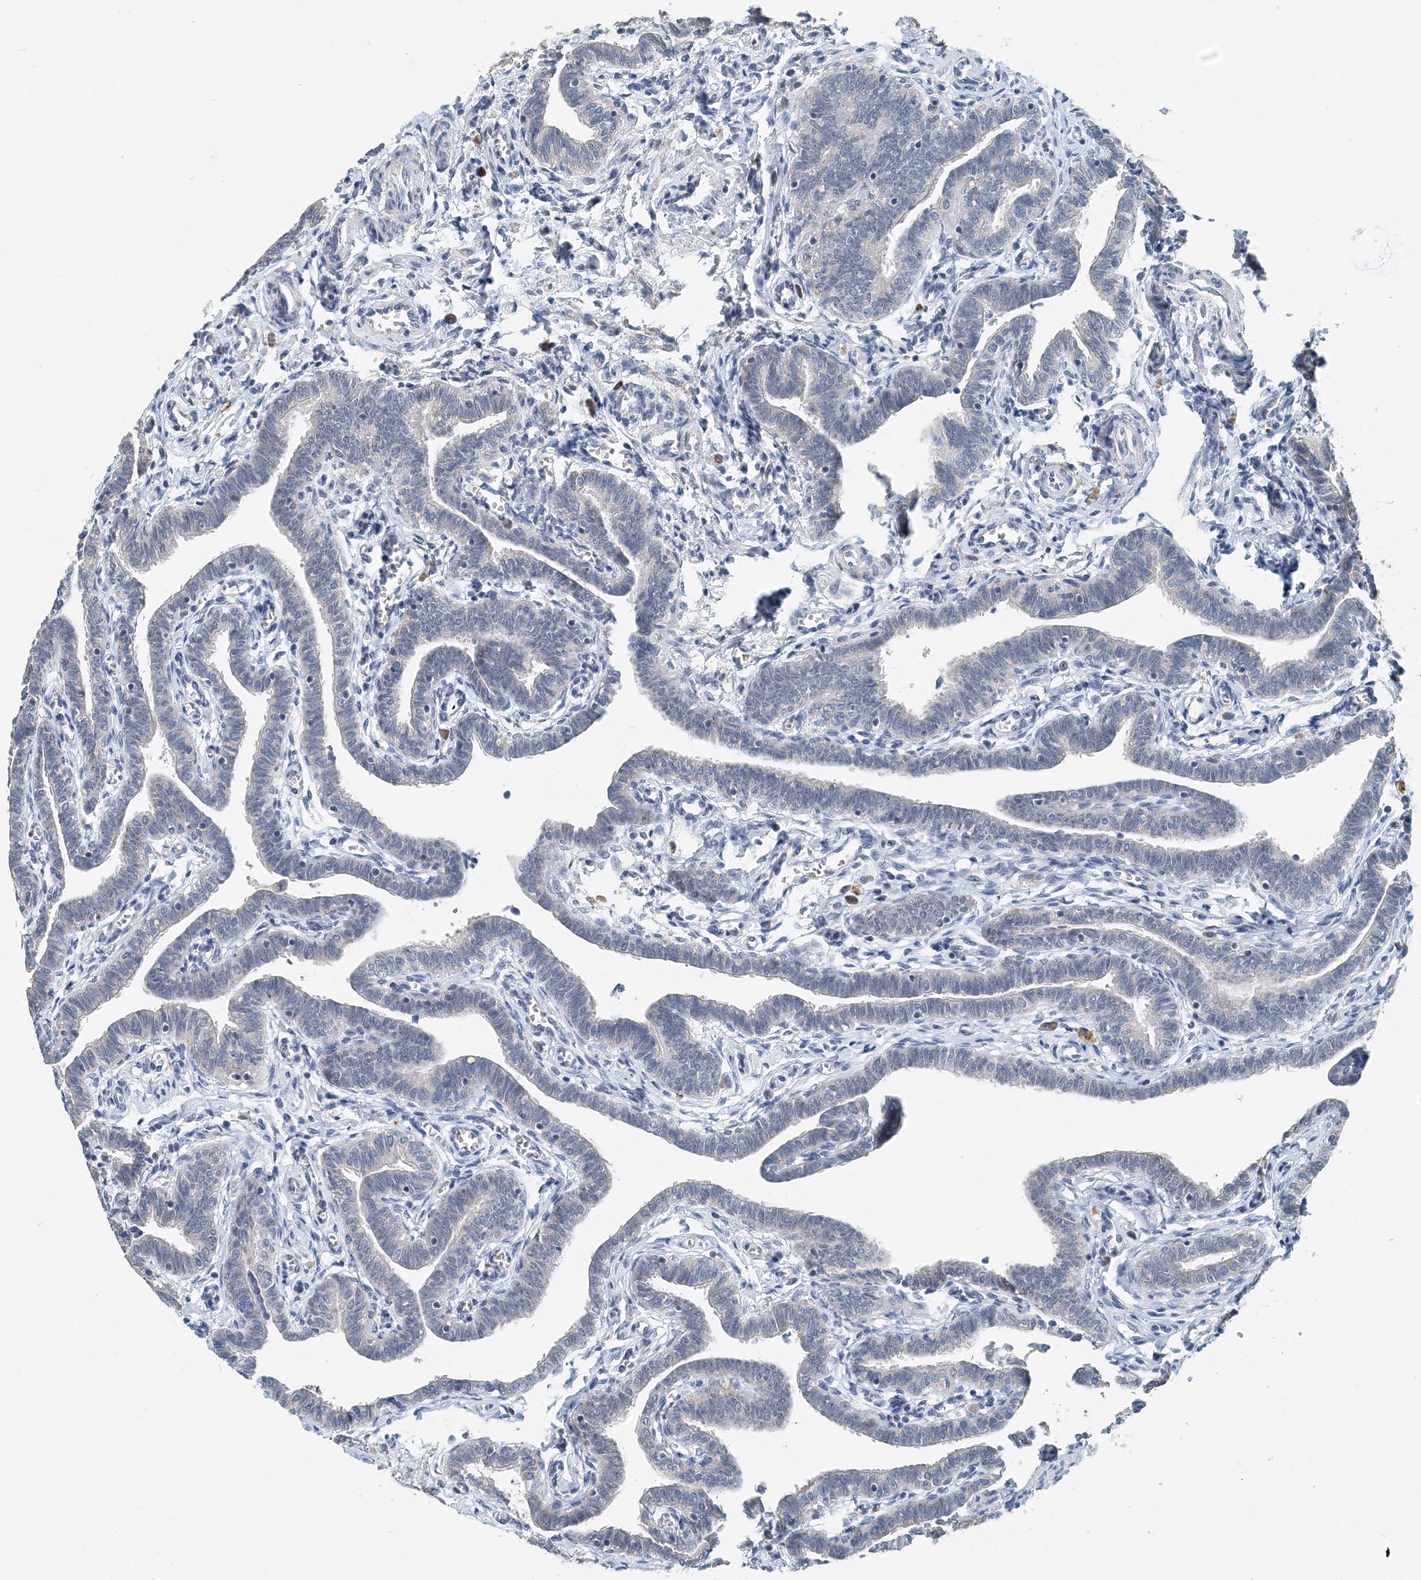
{"staining": {"intensity": "negative", "quantity": "none", "location": "none"}, "tissue": "fallopian tube", "cell_type": "Glandular cells", "image_type": "normal", "snomed": [{"axis": "morphology", "description": "Normal tissue, NOS"}, {"axis": "topography", "description": "Fallopian tube"}], "caption": "IHC photomicrograph of unremarkable fallopian tube stained for a protein (brown), which shows no positivity in glandular cells.", "gene": "EEF1A2", "patient": {"sex": "female", "age": 36}}